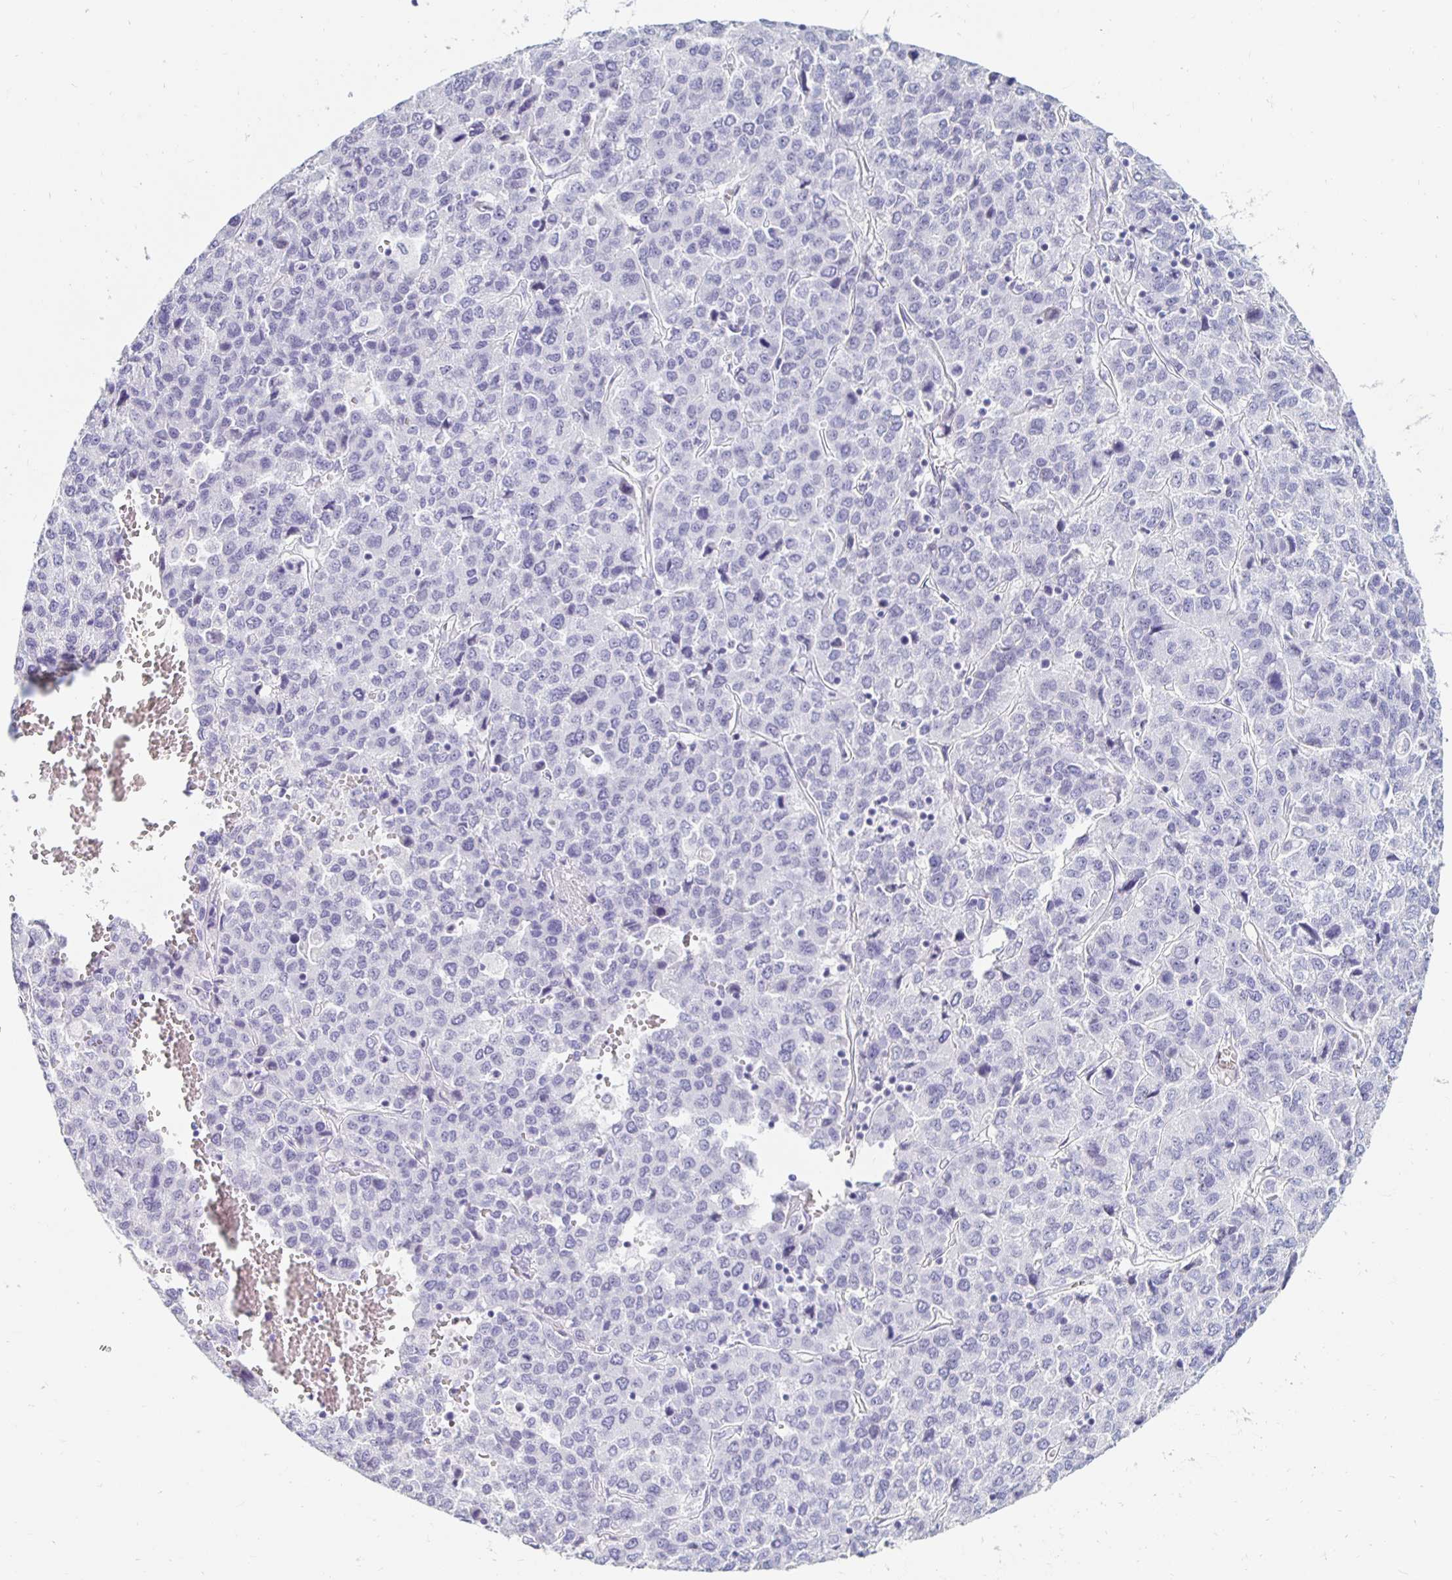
{"staining": {"intensity": "negative", "quantity": "none", "location": "none"}, "tissue": "liver cancer", "cell_type": "Tumor cells", "image_type": "cancer", "snomed": [{"axis": "morphology", "description": "Carcinoma, Hepatocellular, NOS"}, {"axis": "topography", "description": "Liver"}], "caption": "This is an IHC photomicrograph of hepatocellular carcinoma (liver). There is no expression in tumor cells.", "gene": "KCNQ2", "patient": {"sex": "male", "age": 69}}